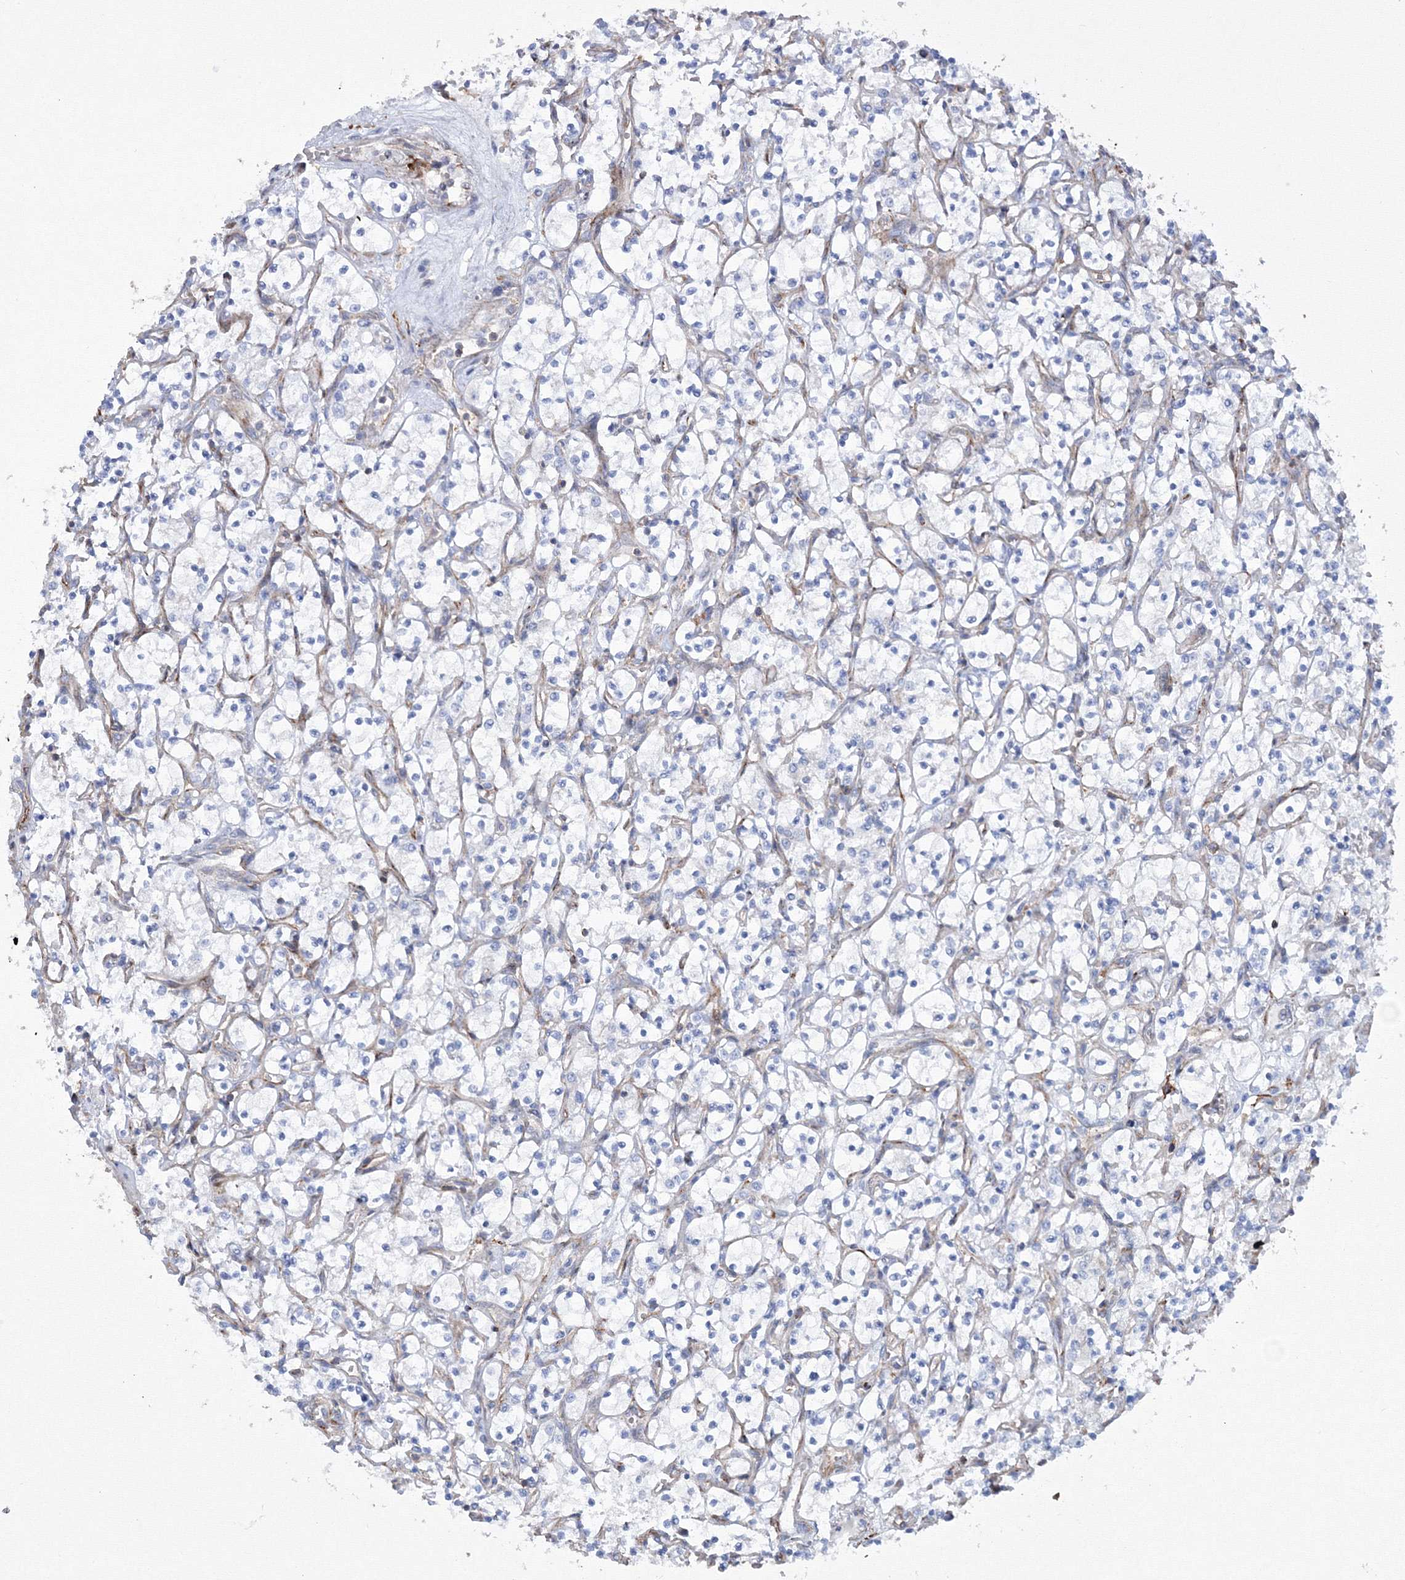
{"staining": {"intensity": "negative", "quantity": "none", "location": "none"}, "tissue": "renal cancer", "cell_type": "Tumor cells", "image_type": "cancer", "snomed": [{"axis": "morphology", "description": "Adenocarcinoma, NOS"}, {"axis": "topography", "description": "Kidney"}], "caption": "Renal cancer (adenocarcinoma) stained for a protein using immunohistochemistry (IHC) shows no expression tumor cells.", "gene": "GPR82", "patient": {"sex": "female", "age": 69}}